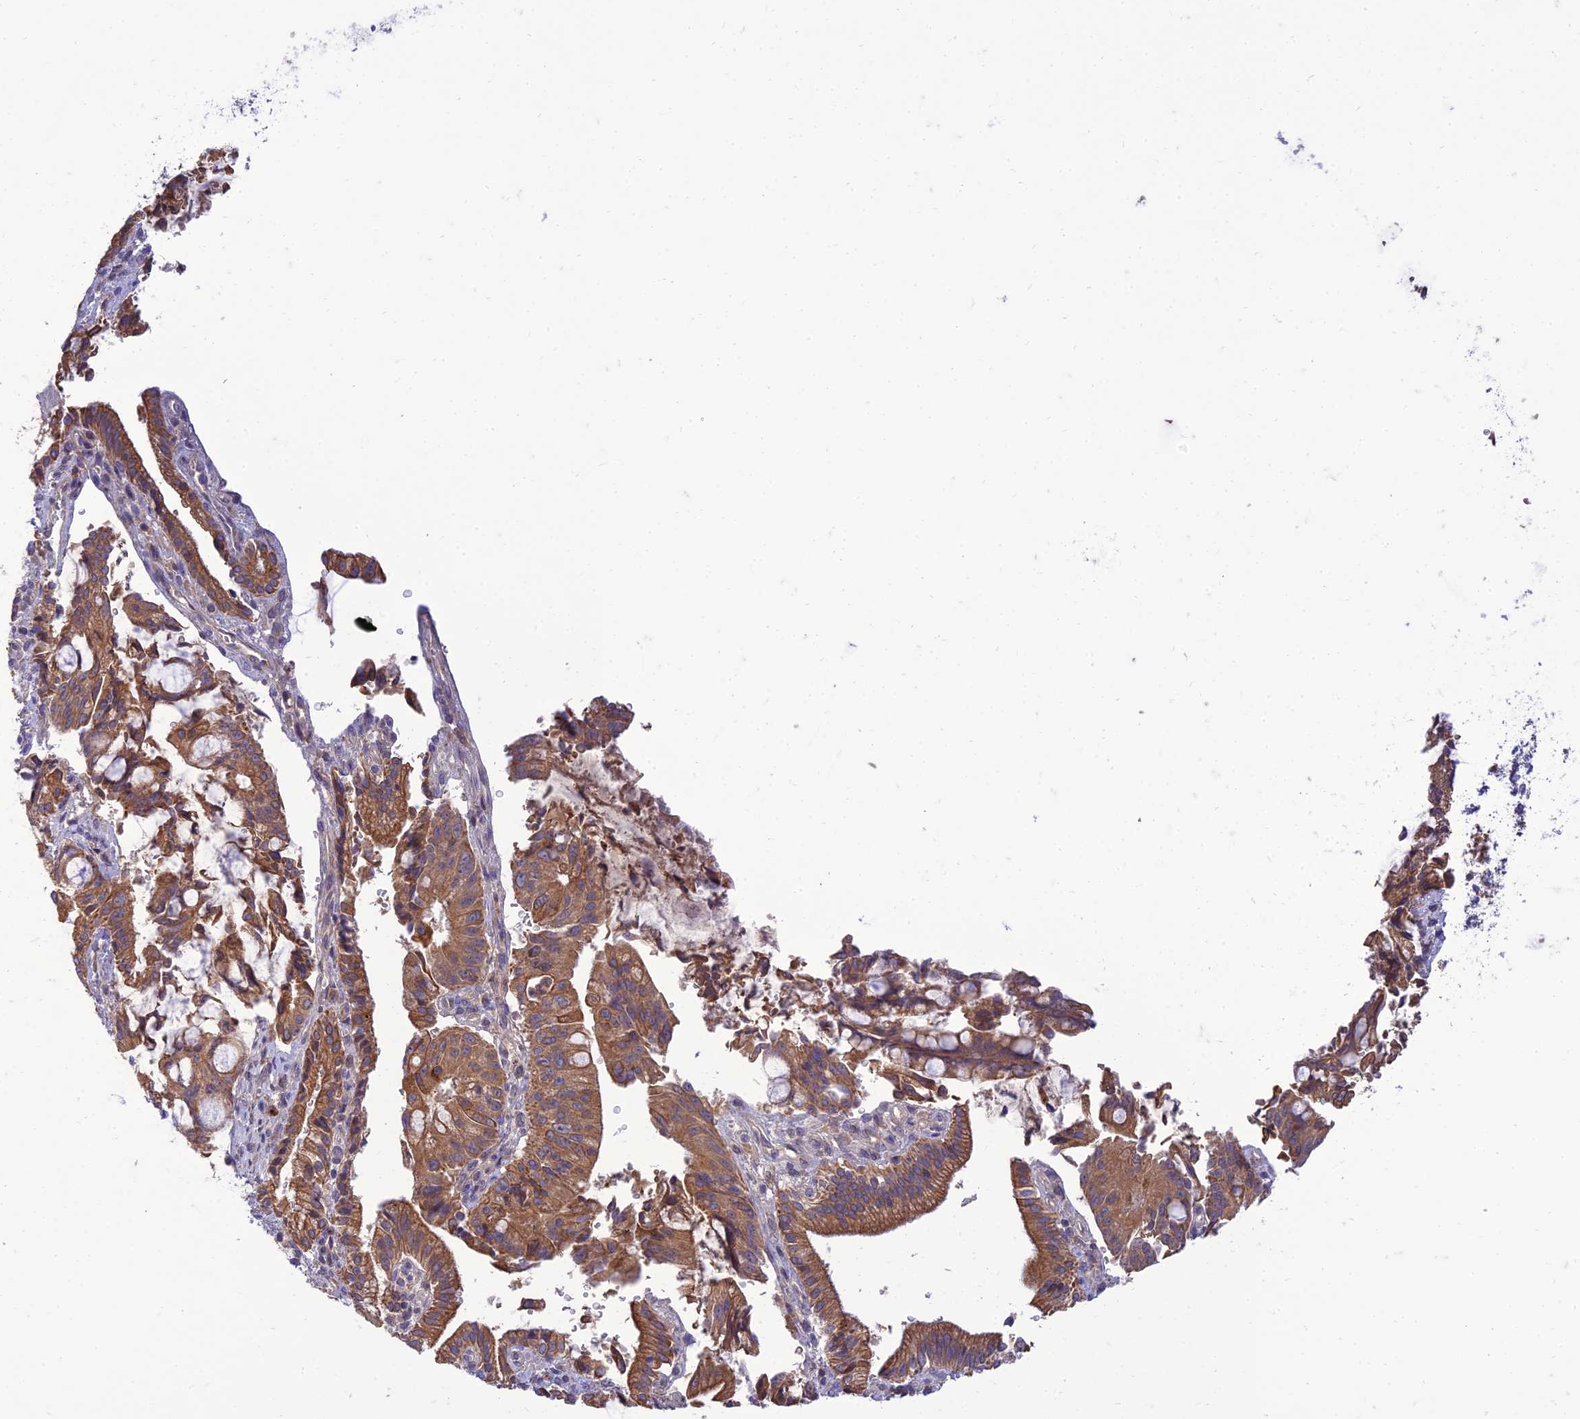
{"staining": {"intensity": "strong", "quantity": ">75%", "location": "cytoplasmic/membranous"}, "tissue": "pancreatic cancer", "cell_type": "Tumor cells", "image_type": "cancer", "snomed": [{"axis": "morphology", "description": "Adenocarcinoma, NOS"}, {"axis": "topography", "description": "Pancreas"}], "caption": "Immunohistochemistry (IHC) micrograph of neoplastic tissue: human pancreatic cancer (adenocarcinoma) stained using immunohistochemistry displays high levels of strong protein expression localized specifically in the cytoplasmic/membranous of tumor cells, appearing as a cytoplasmic/membranous brown color.", "gene": "IRAK3", "patient": {"sex": "male", "age": 68}}